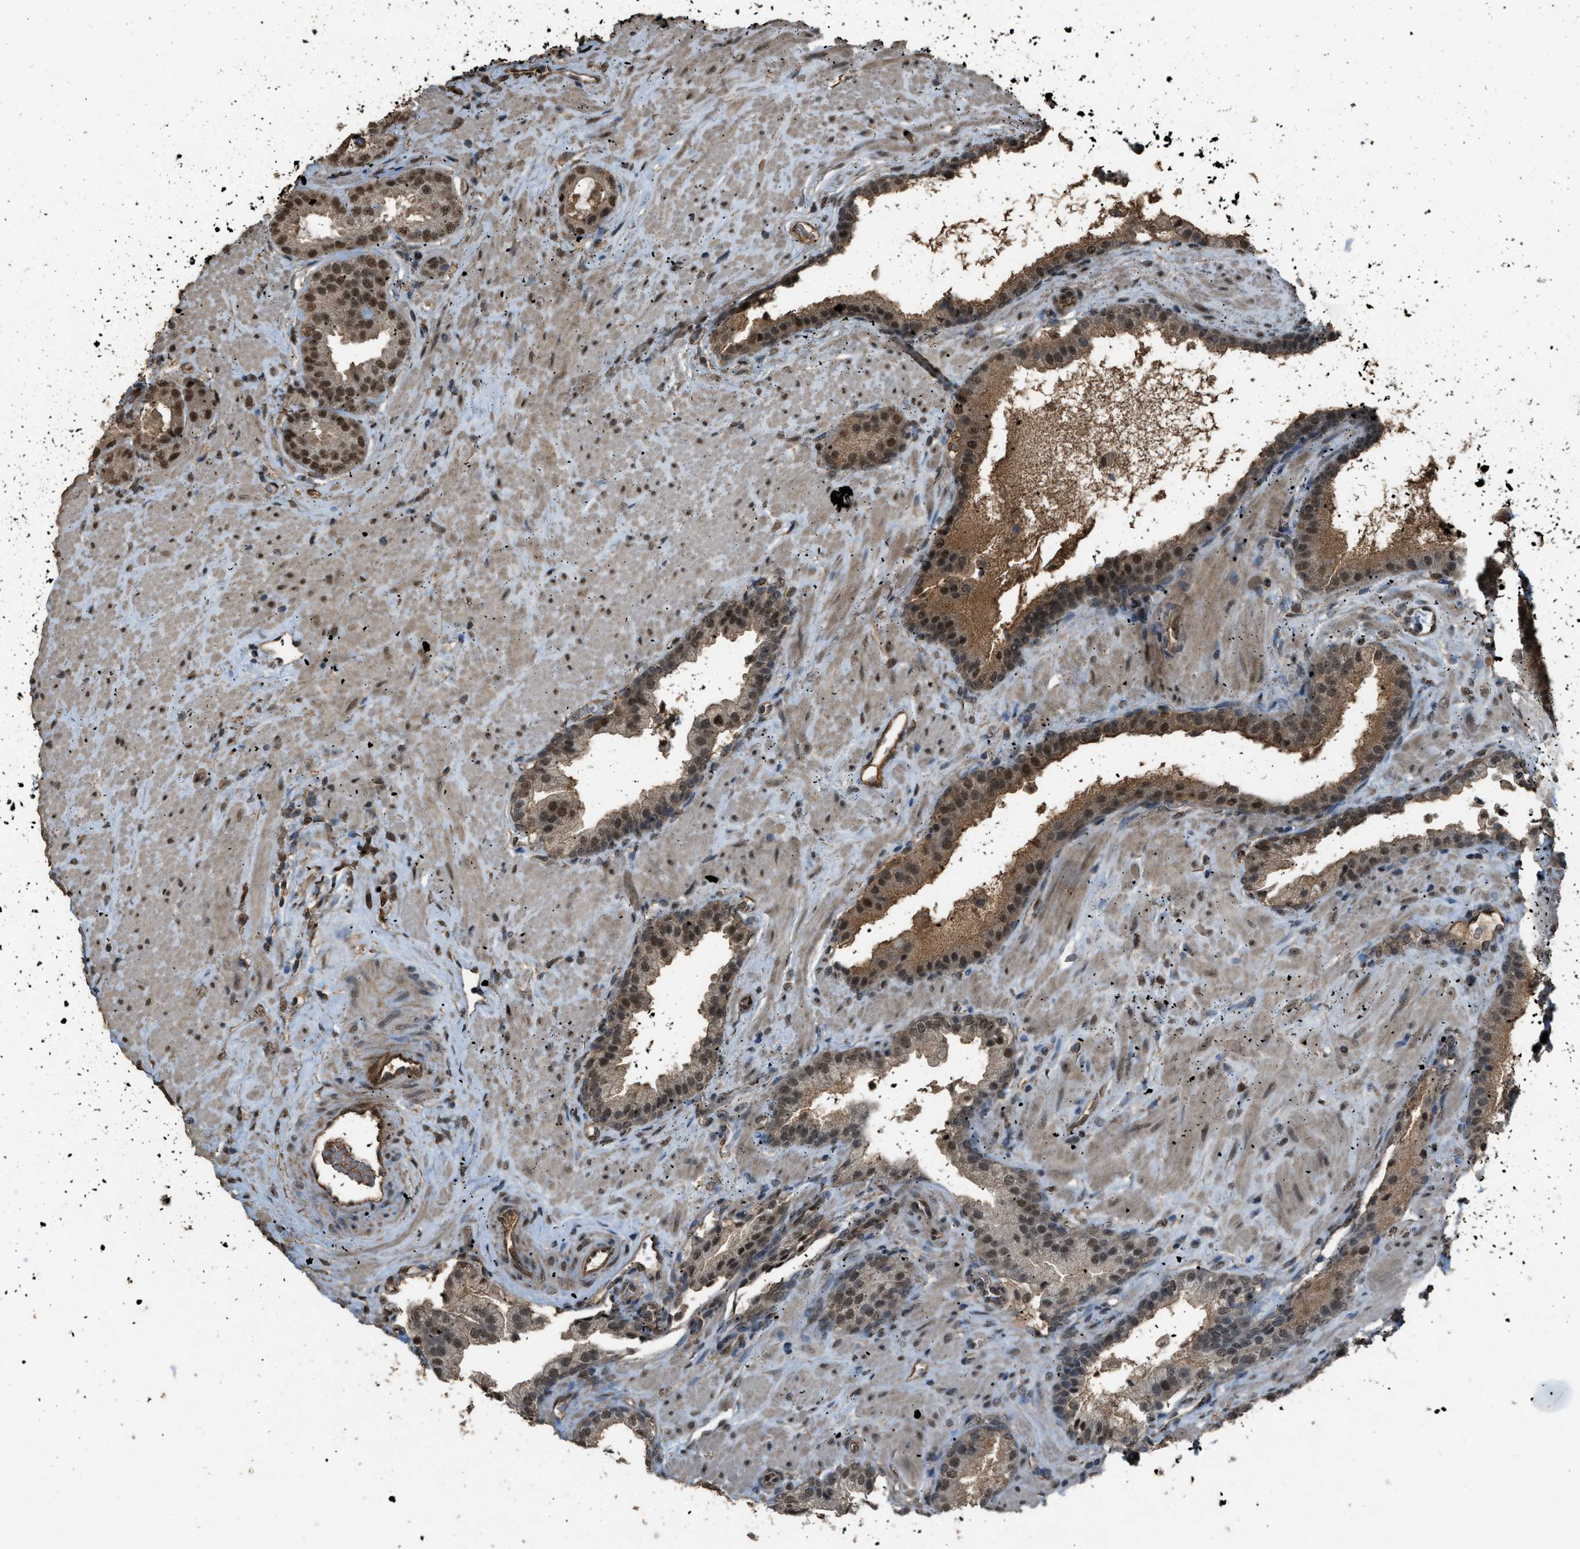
{"staining": {"intensity": "strong", "quantity": ">75%", "location": "nuclear"}, "tissue": "prostate cancer", "cell_type": "Tumor cells", "image_type": "cancer", "snomed": [{"axis": "morphology", "description": "Adenocarcinoma, Low grade"}, {"axis": "topography", "description": "Prostate"}], "caption": "Strong nuclear staining is seen in about >75% of tumor cells in prostate cancer.", "gene": "SERTAD2", "patient": {"sex": "male", "age": 71}}